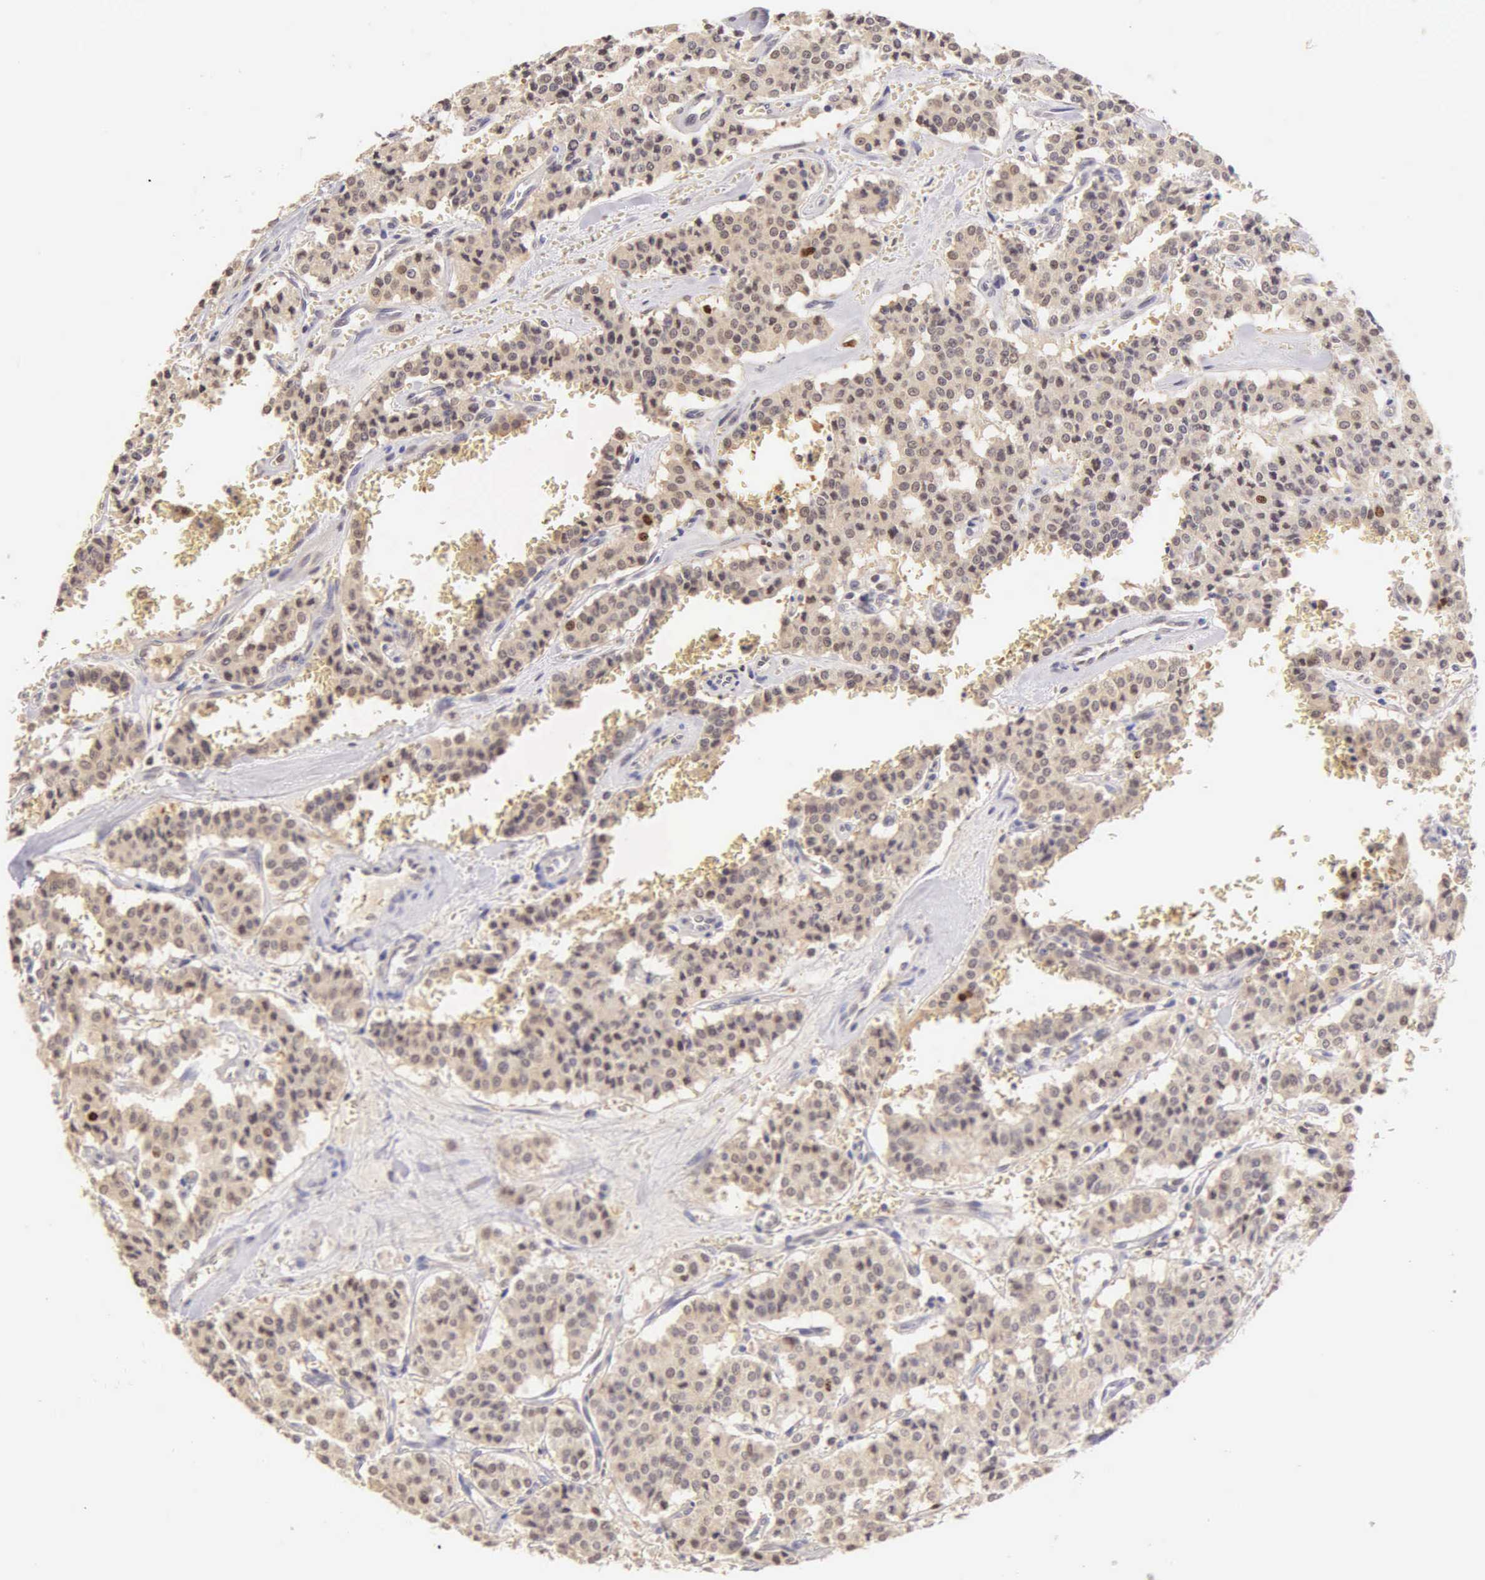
{"staining": {"intensity": "weak", "quantity": ">75%", "location": "cytoplasmic/membranous,nuclear"}, "tissue": "carcinoid", "cell_type": "Tumor cells", "image_type": "cancer", "snomed": [{"axis": "morphology", "description": "Carcinoid, malignant, NOS"}, {"axis": "topography", "description": "Bronchus"}], "caption": "IHC micrograph of neoplastic tissue: carcinoid stained using IHC displays low levels of weak protein expression localized specifically in the cytoplasmic/membranous and nuclear of tumor cells, appearing as a cytoplasmic/membranous and nuclear brown color.", "gene": "MKI67", "patient": {"sex": "male", "age": 55}}